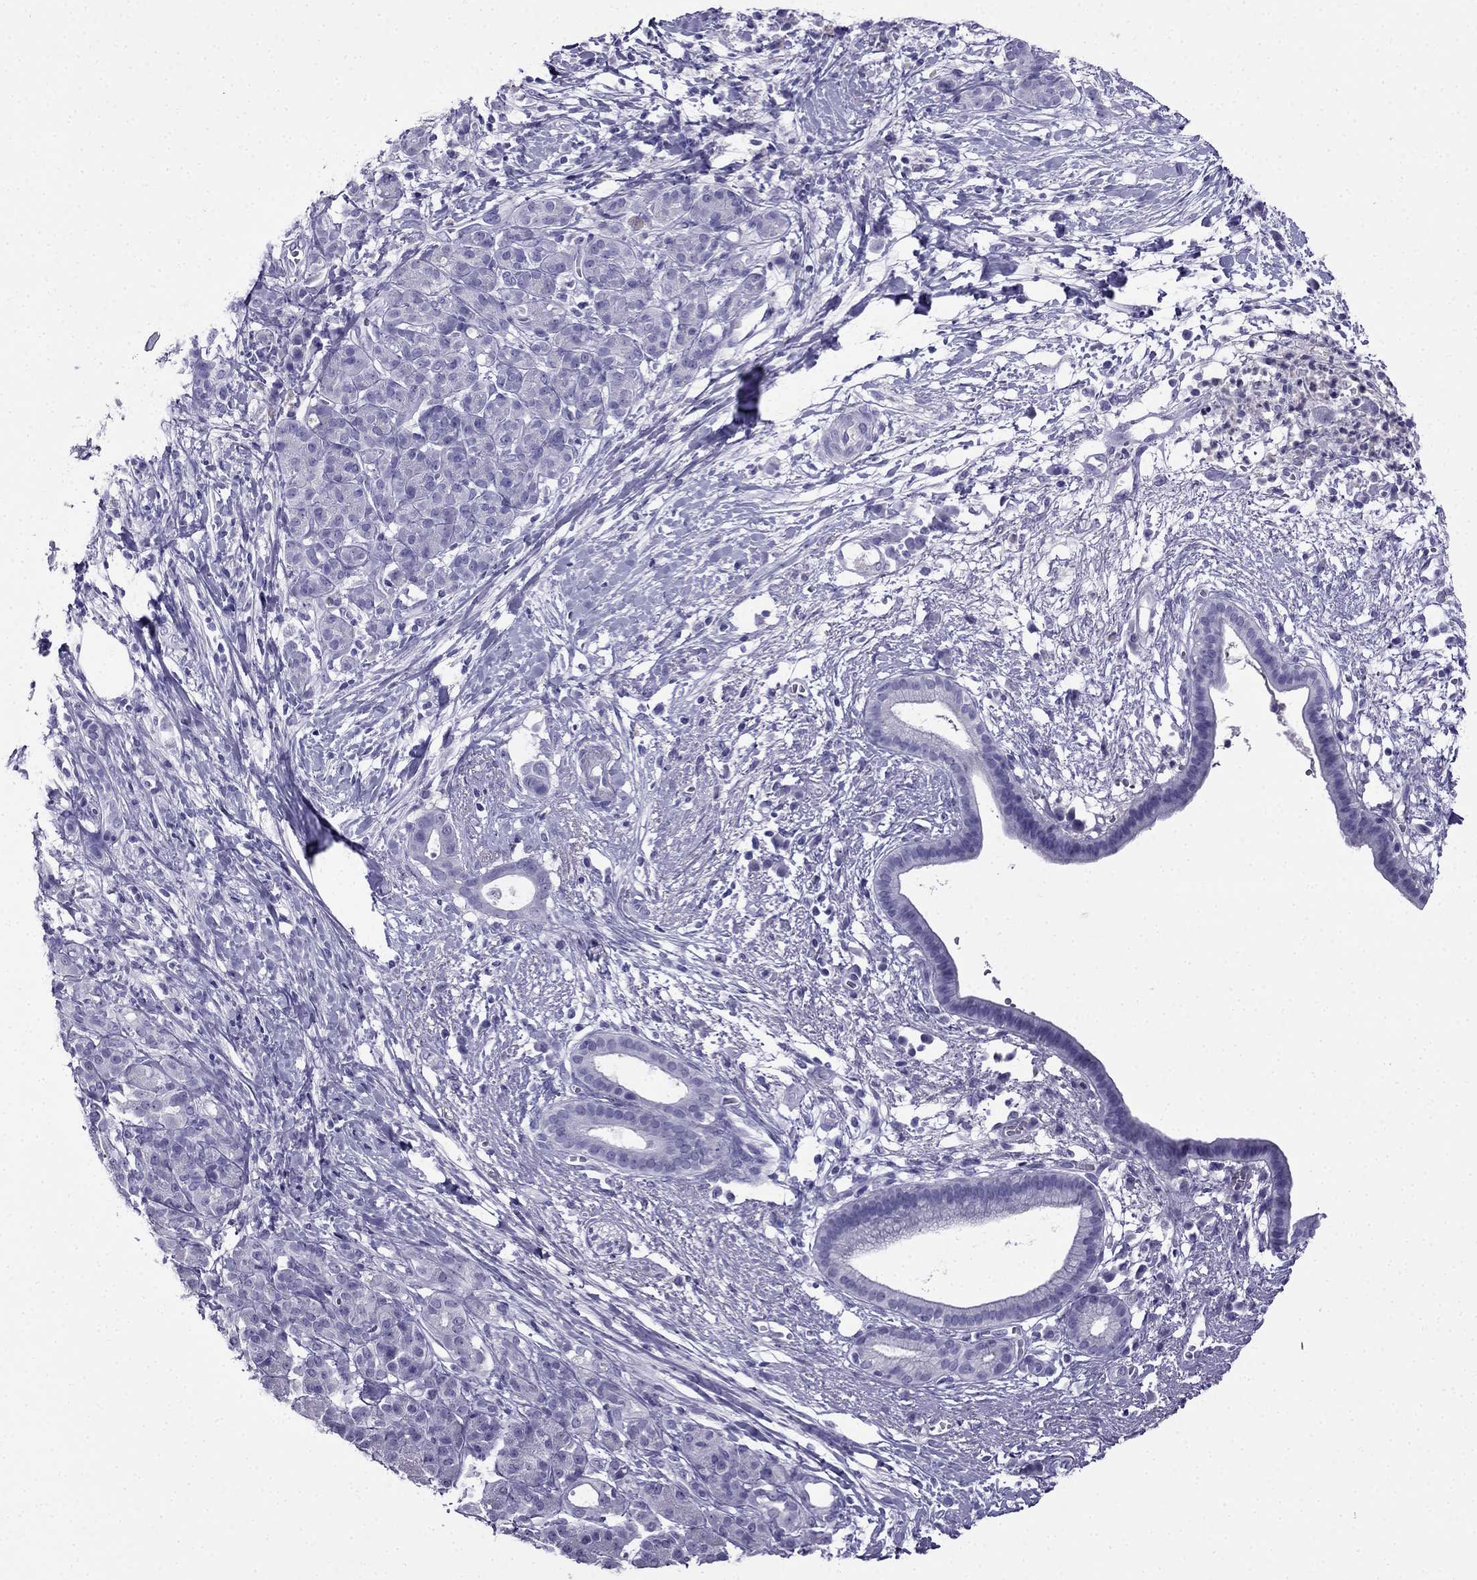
{"staining": {"intensity": "negative", "quantity": "none", "location": "none"}, "tissue": "pancreatic cancer", "cell_type": "Tumor cells", "image_type": "cancer", "snomed": [{"axis": "morphology", "description": "Adenocarcinoma, NOS"}, {"axis": "topography", "description": "Pancreas"}], "caption": "Human pancreatic cancer stained for a protein using IHC exhibits no staining in tumor cells.", "gene": "CDHR4", "patient": {"sex": "male", "age": 61}}